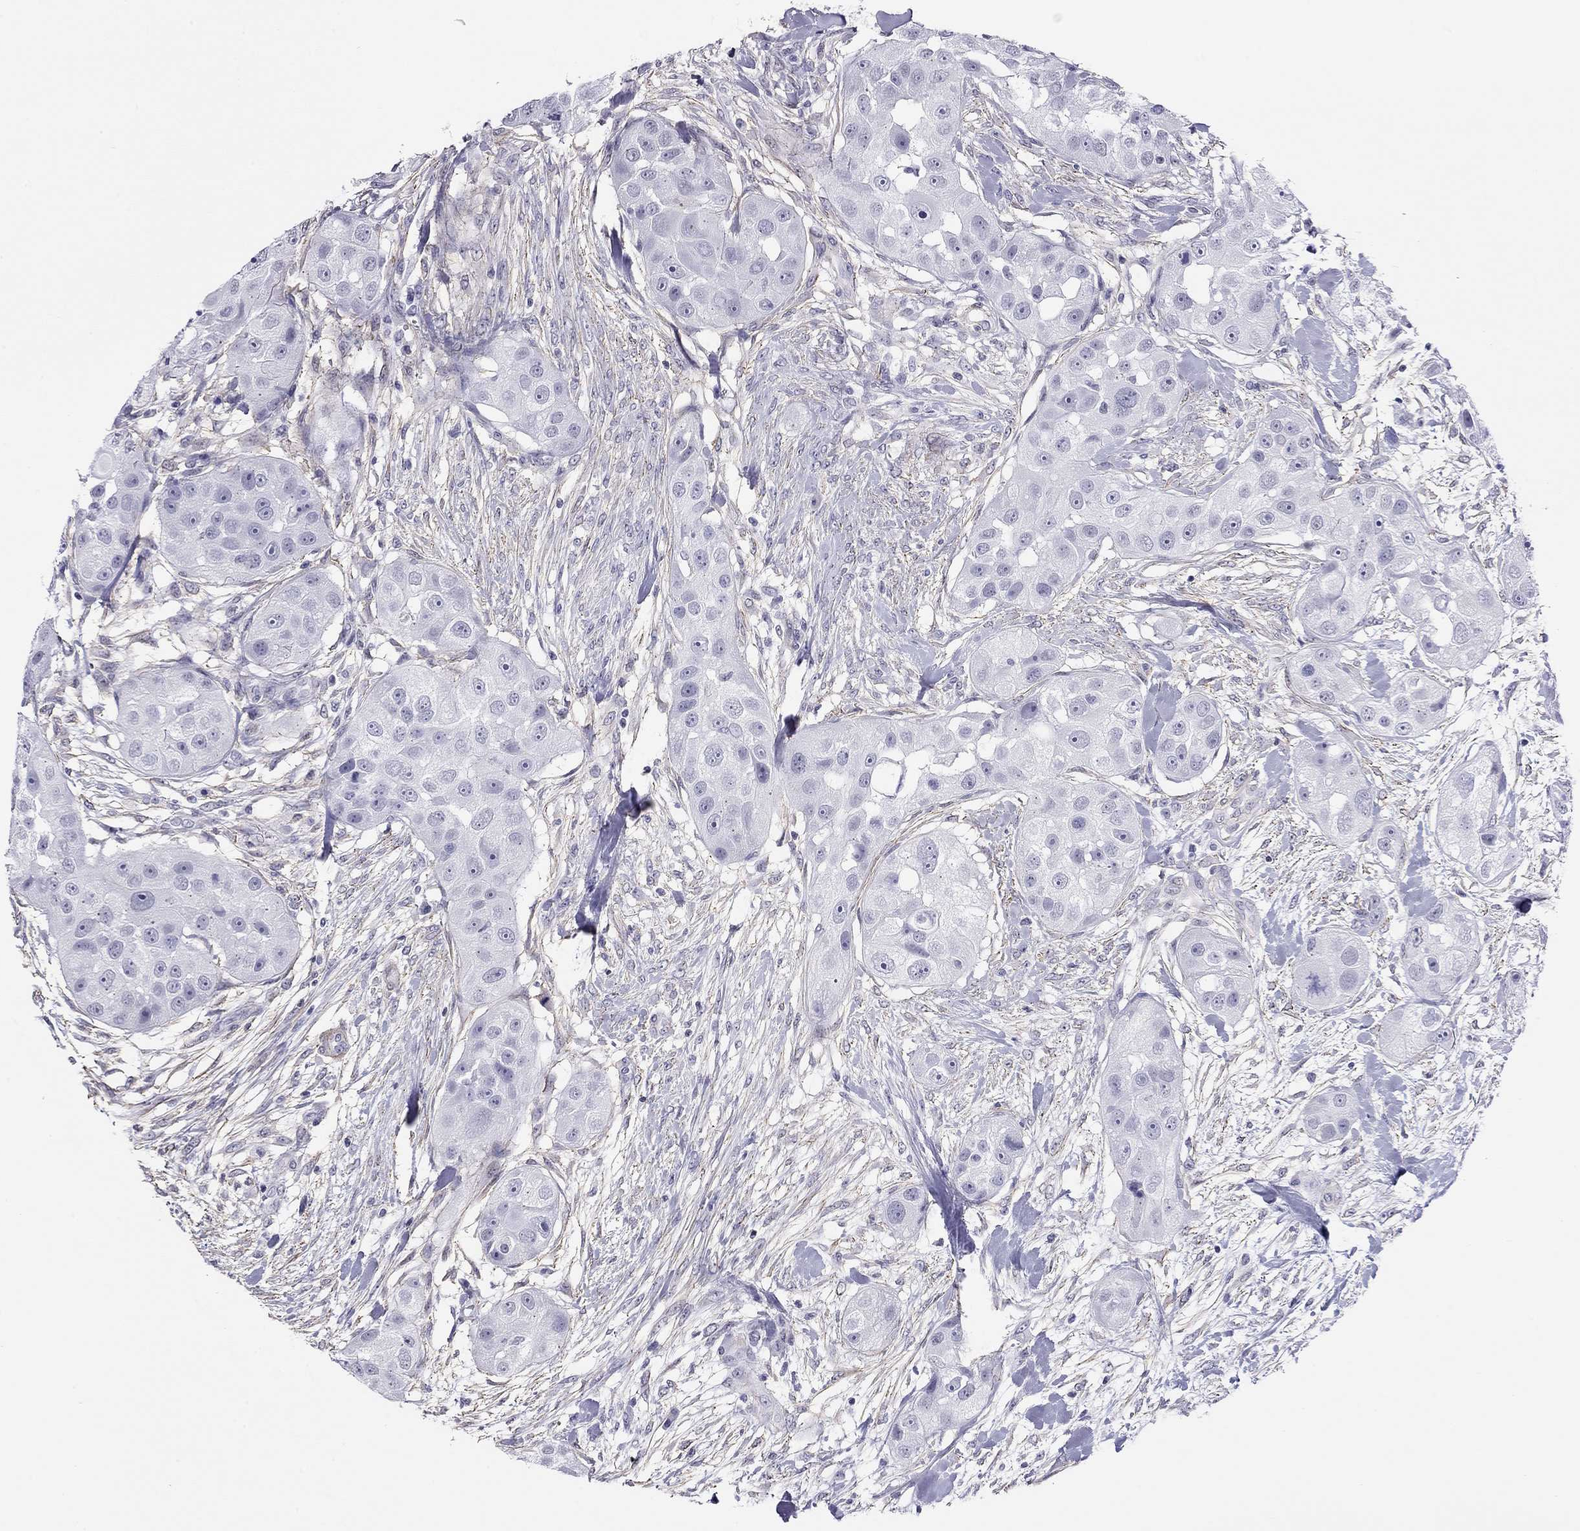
{"staining": {"intensity": "negative", "quantity": "none", "location": "none"}, "tissue": "head and neck cancer", "cell_type": "Tumor cells", "image_type": "cancer", "snomed": [{"axis": "morphology", "description": "Squamous cell carcinoma, NOS"}, {"axis": "topography", "description": "Head-Neck"}], "caption": "There is no significant positivity in tumor cells of head and neck cancer (squamous cell carcinoma).", "gene": "MYMX", "patient": {"sex": "male", "age": 51}}